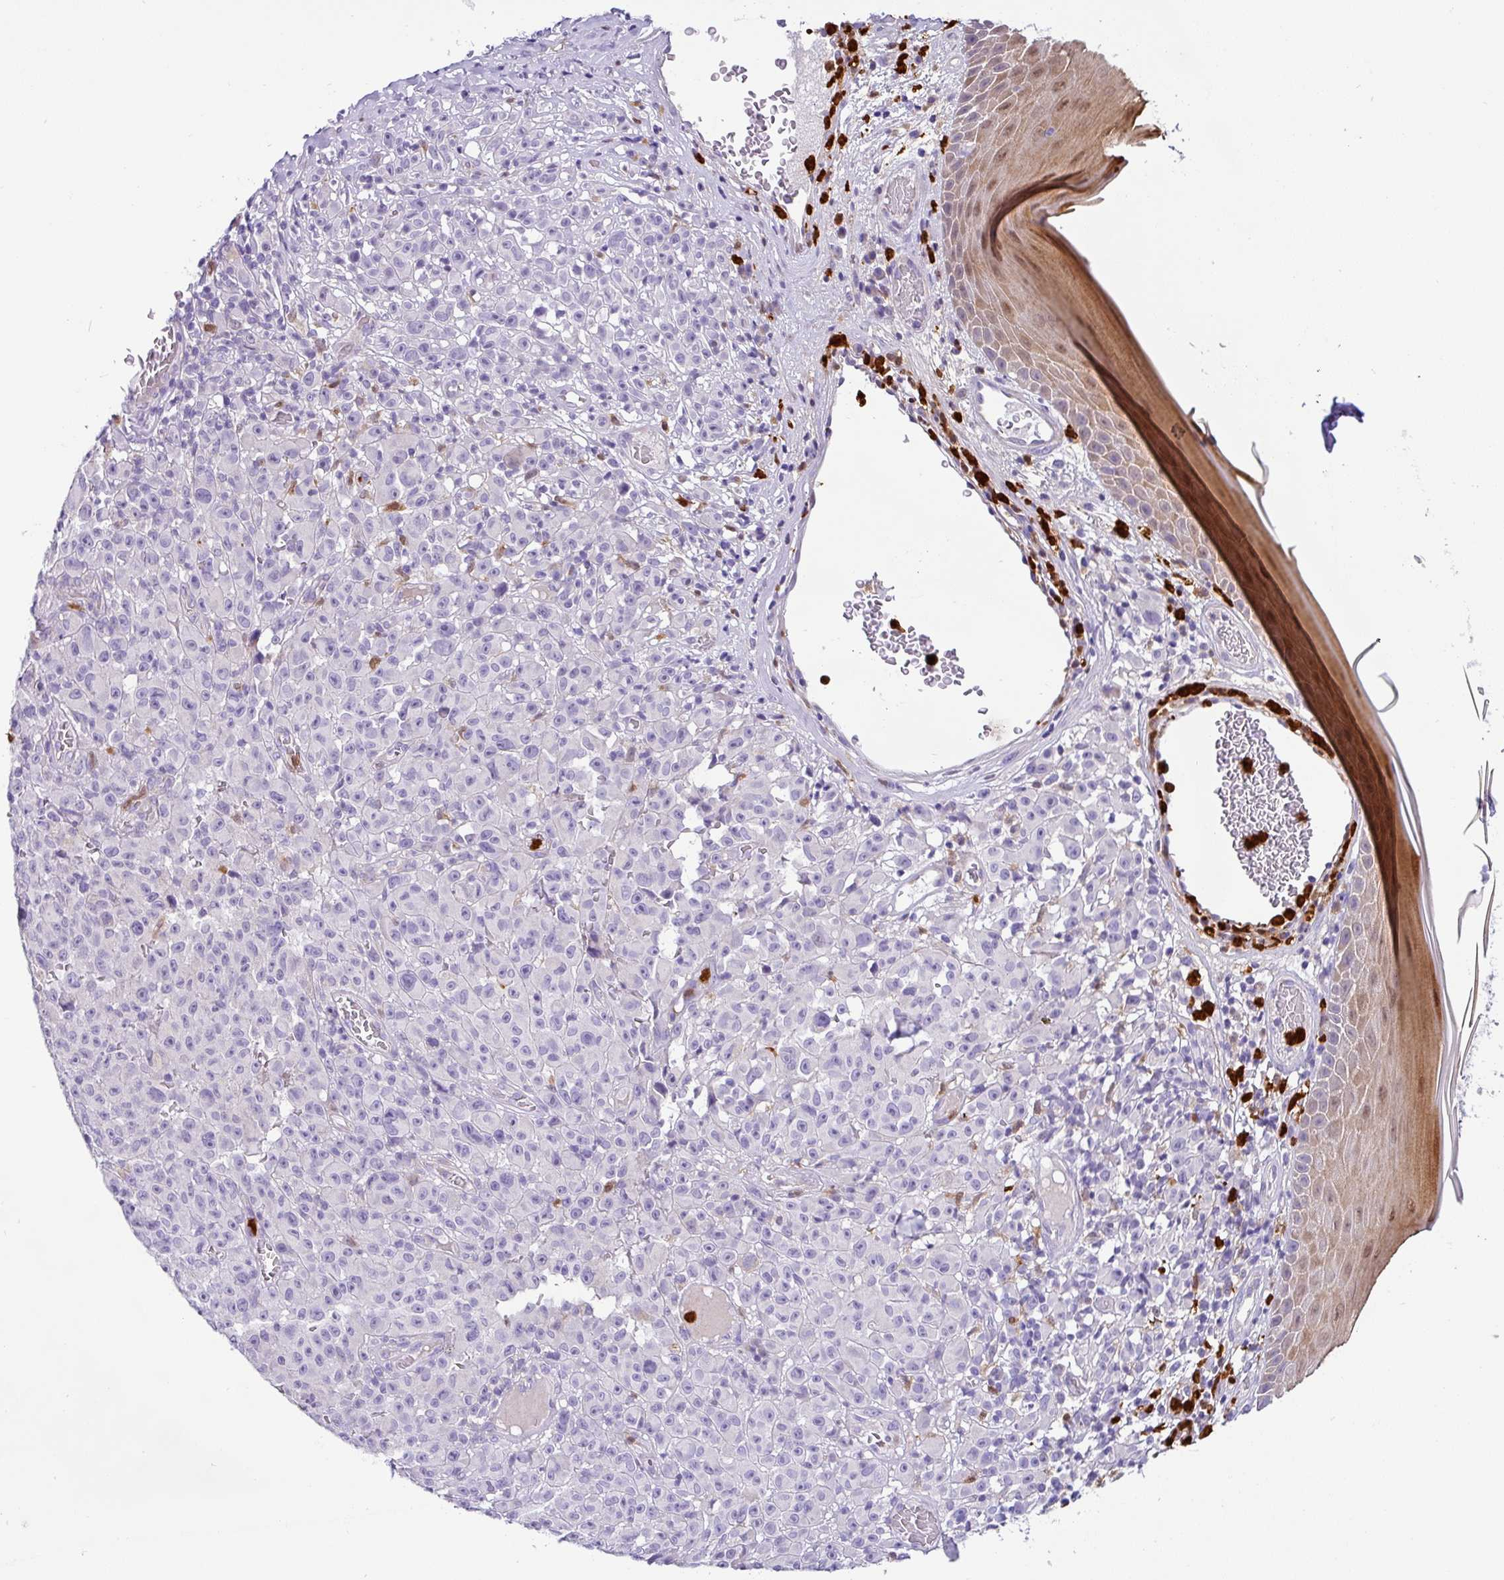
{"staining": {"intensity": "negative", "quantity": "none", "location": "none"}, "tissue": "melanoma", "cell_type": "Tumor cells", "image_type": "cancer", "snomed": [{"axis": "morphology", "description": "Malignant melanoma, NOS"}, {"axis": "topography", "description": "Skin"}], "caption": "Tumor cells are negative for brown protein staining in melanoma. (Brightfield microscopy of DAB immunohistochemistry (IHC) at high magnification).", "gene": "SH2D3C", "patient": {"sex": "female", "age": 82}}